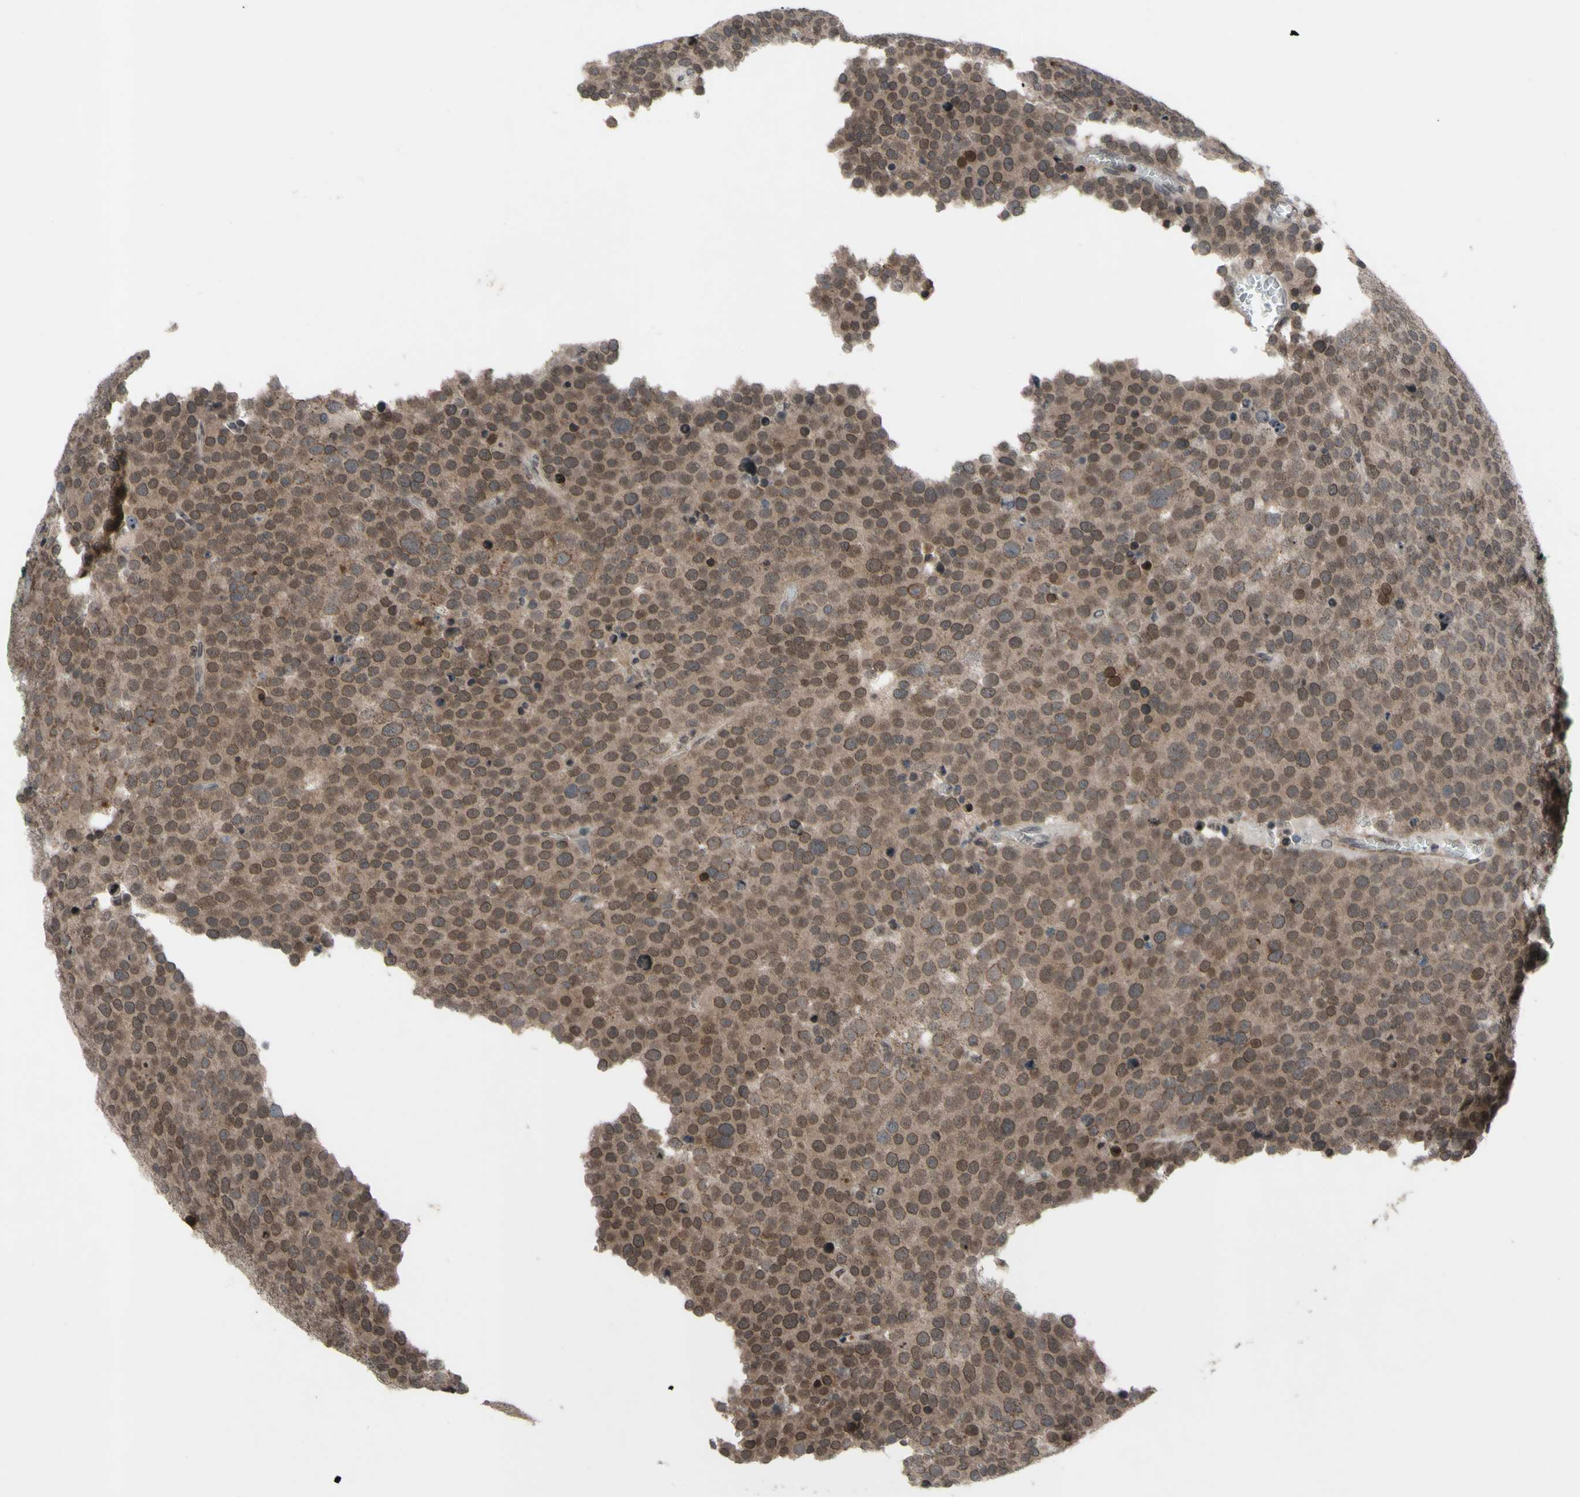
{"staining": {"intensity": "moderate", "quantity": ">75%", "location": "cytoplasmic/membranous,nuclear"}, "tissue": "testis cancer", "cell_type": "Tumor cells", "image_type": "cancer", "snomed": [{"axis": "morphology", "description": "Seminoma, NOS"}, {"axis": "topography", "description": "Testis"}], "caption": "Immunohistochemistry (IHC) (DAB) staining of human testis cancer demonstrates moderate cytoplasmic/membranous and nuclear protein expression in approximately >75% of tumor cells.", "gene": "XPO1", "patient": {"sex": "male", "age": 71}}